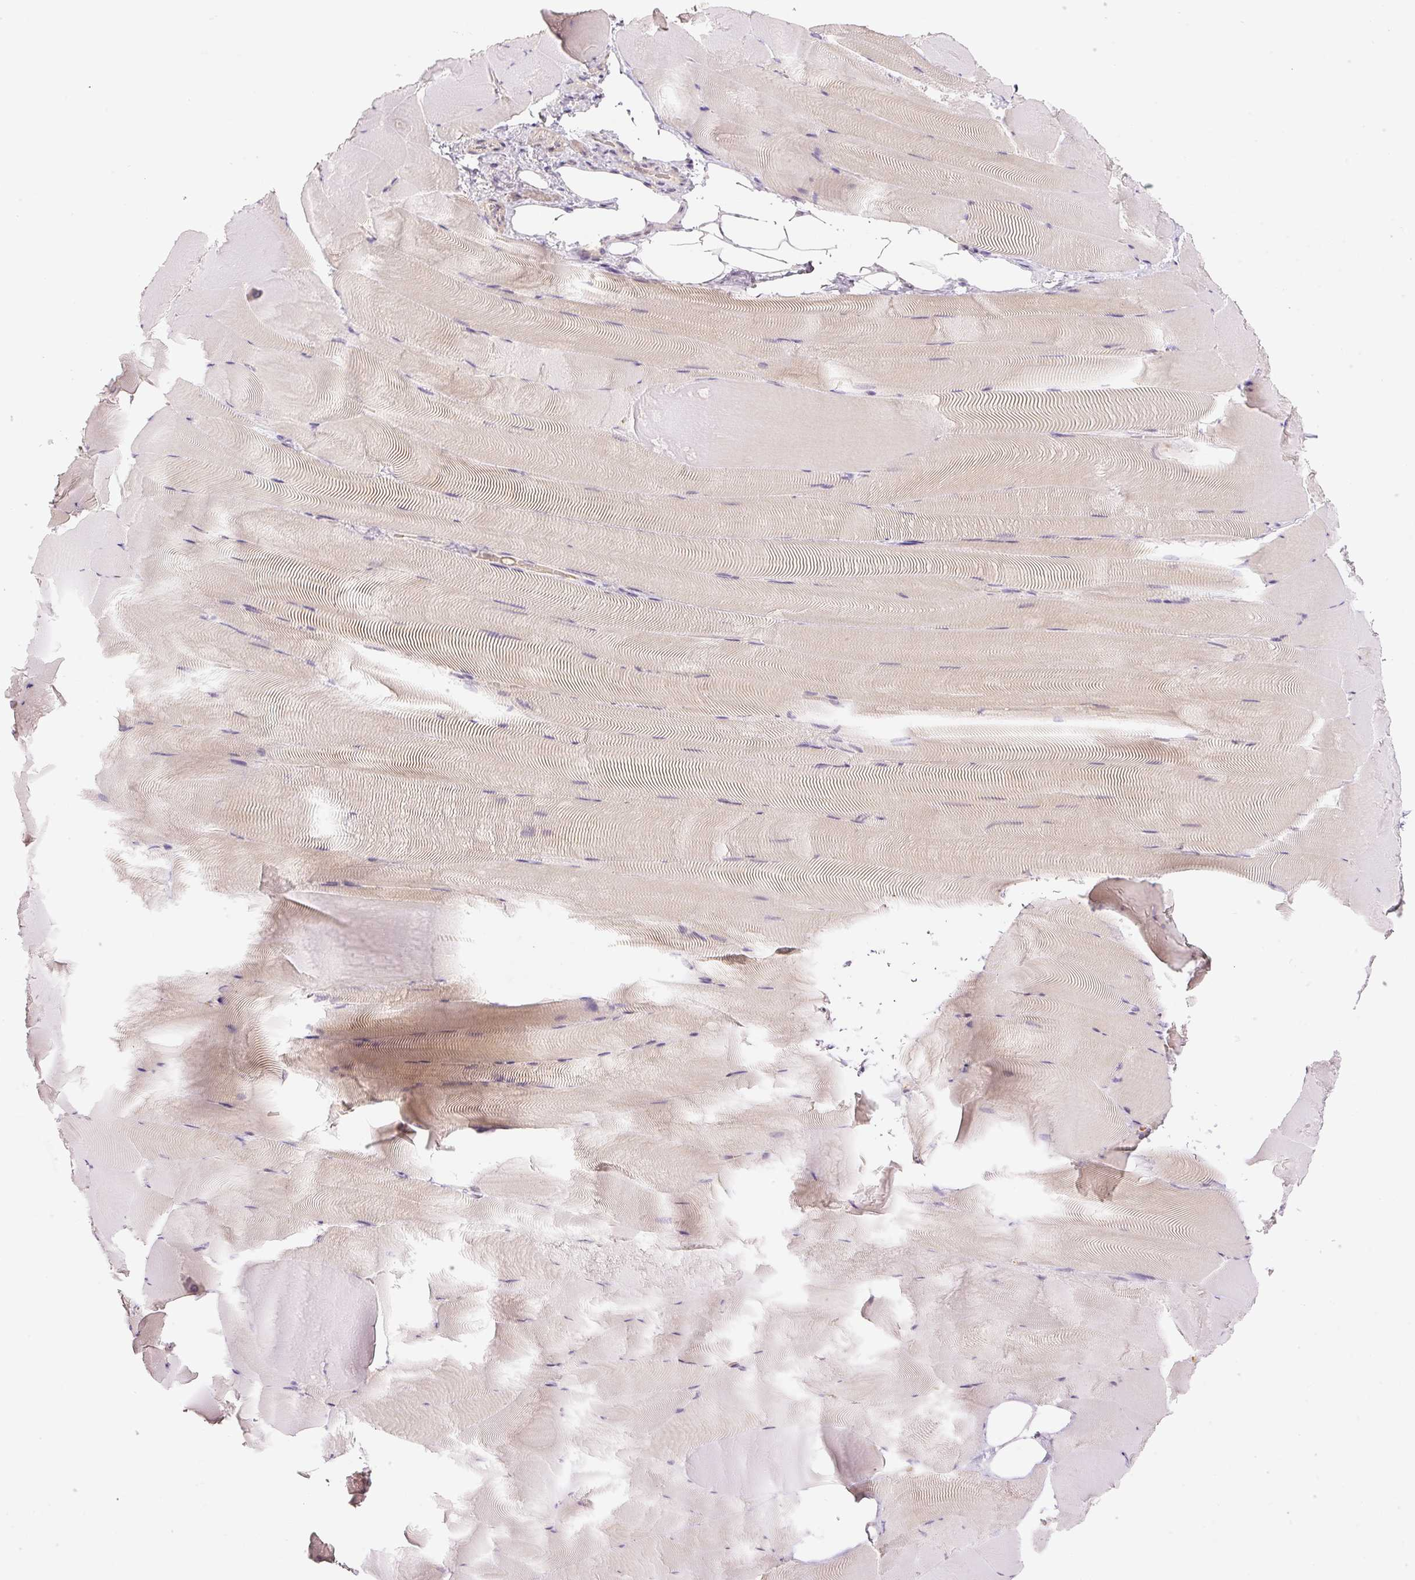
{"staining": {"intensity": "weak", "quantity": "<25%", "location": "cytoplasmic/membranous"}, "tissue": "skeletal muscle", "cell_type": "Myocytes", "image_type": "normal", "snomed": [{"axis": "morphology", "description": "Normal tissue, NOS"}, {"axis": "topography", "description": "Skeletal muscle"}], "caption": "The IHC histopathology image has no significant expression in myocytes of skeletal muscle.", "gene": "GZMA", "patient": {"sex": "female", "age": 64}}